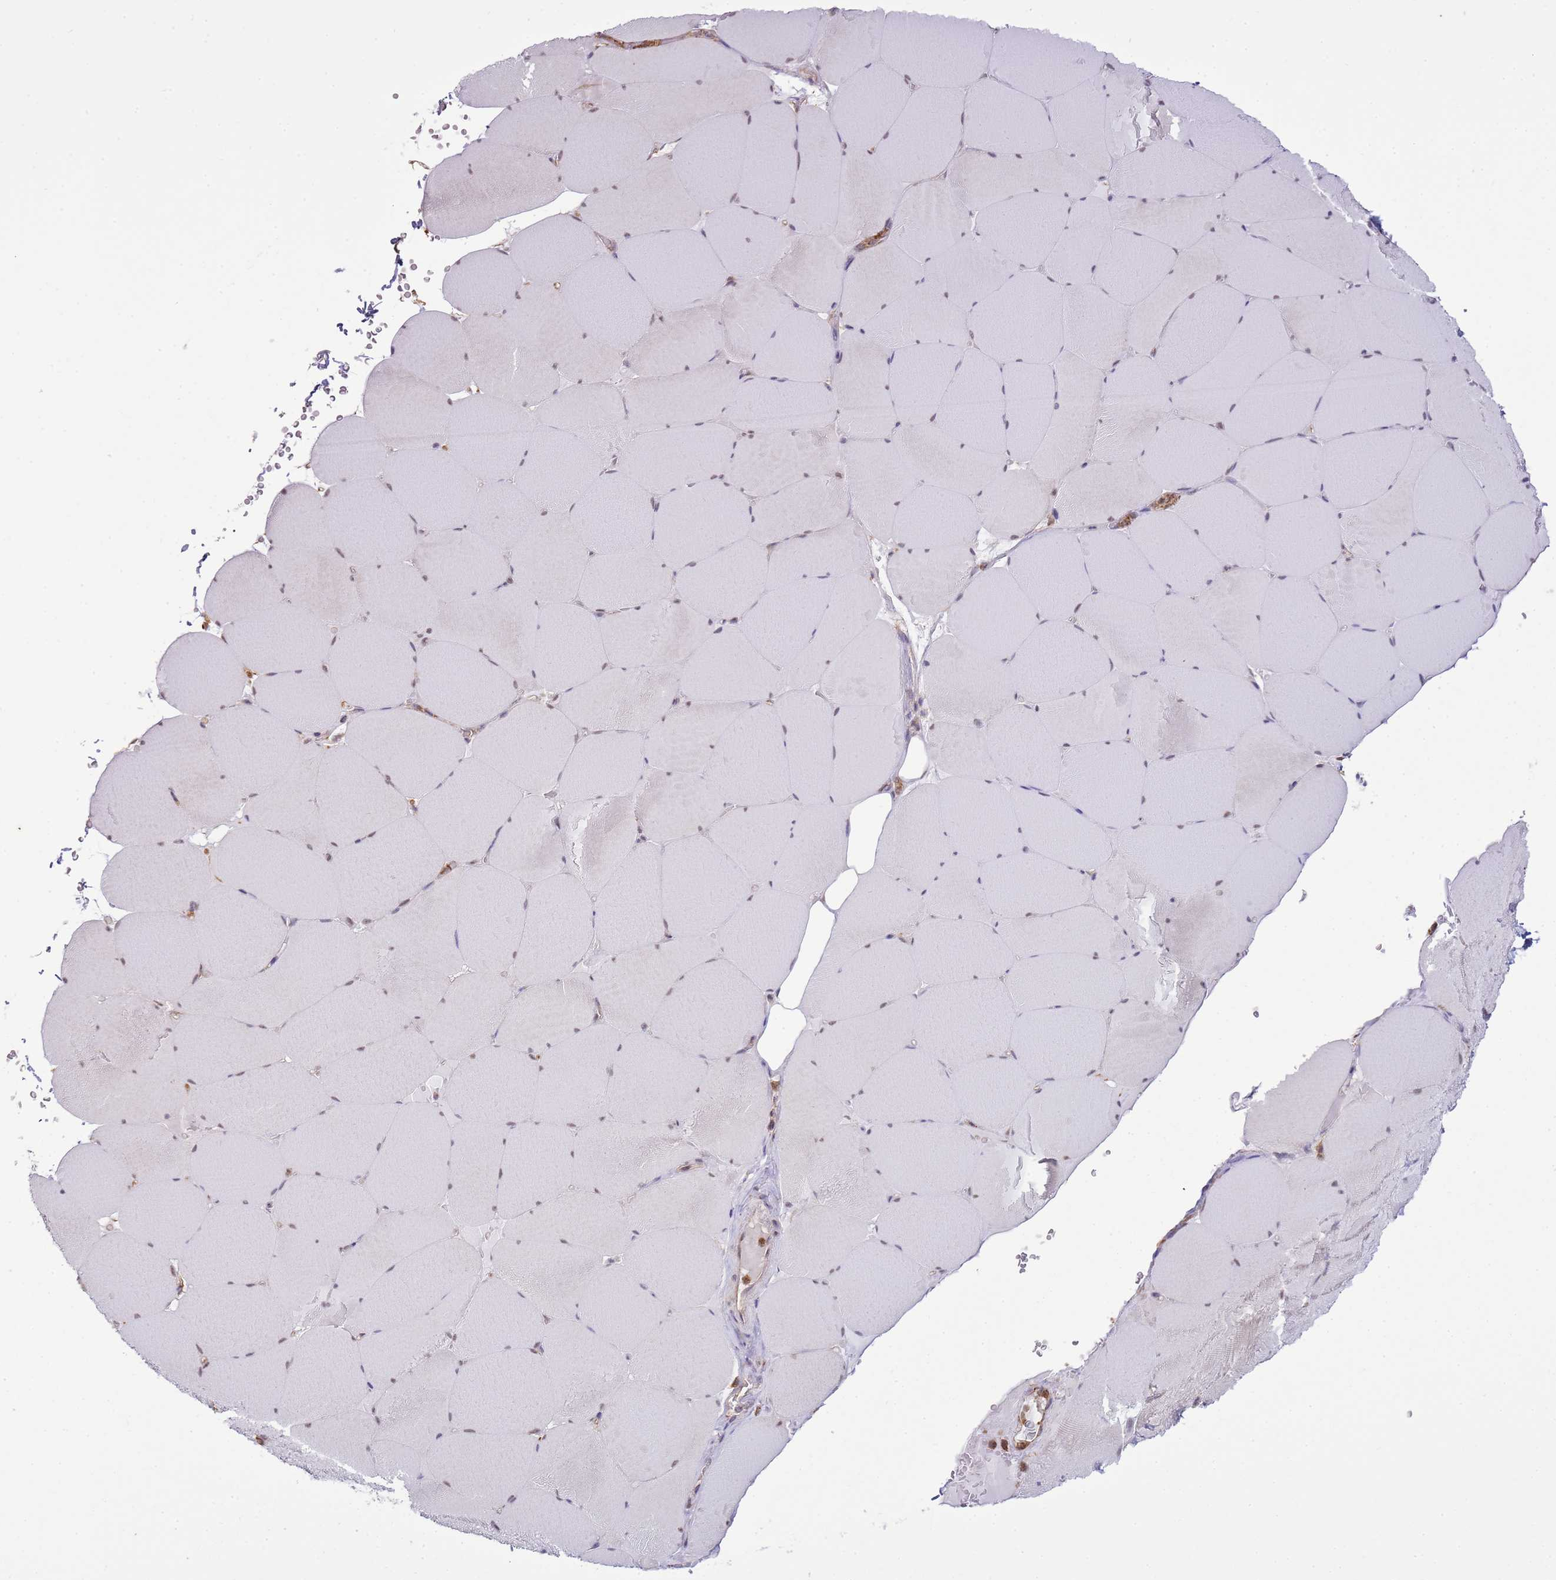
{"staining": {"intensity": "weak", "quantity": "<25%", "location": "cytoplasmic/membranous"}, "tissue": "skeletal muscle", "cell_type": "Myocytes", "image_type": "normal", "snomed": [{"axis": "morphology", "description": "Normal tissue, NOS"}, {"axis": "topography", "description": "Skeletal muscle"}, {"axis": "topography", "description": "Head-Neck"}], "caption": "This is a micrograph of immunohistochemistry (IHC) staining of normal skeletal muscle, which shows no positivity in myocytes.", "gene": "GABRE", "patient": {"sex": "male", "age": 66}}